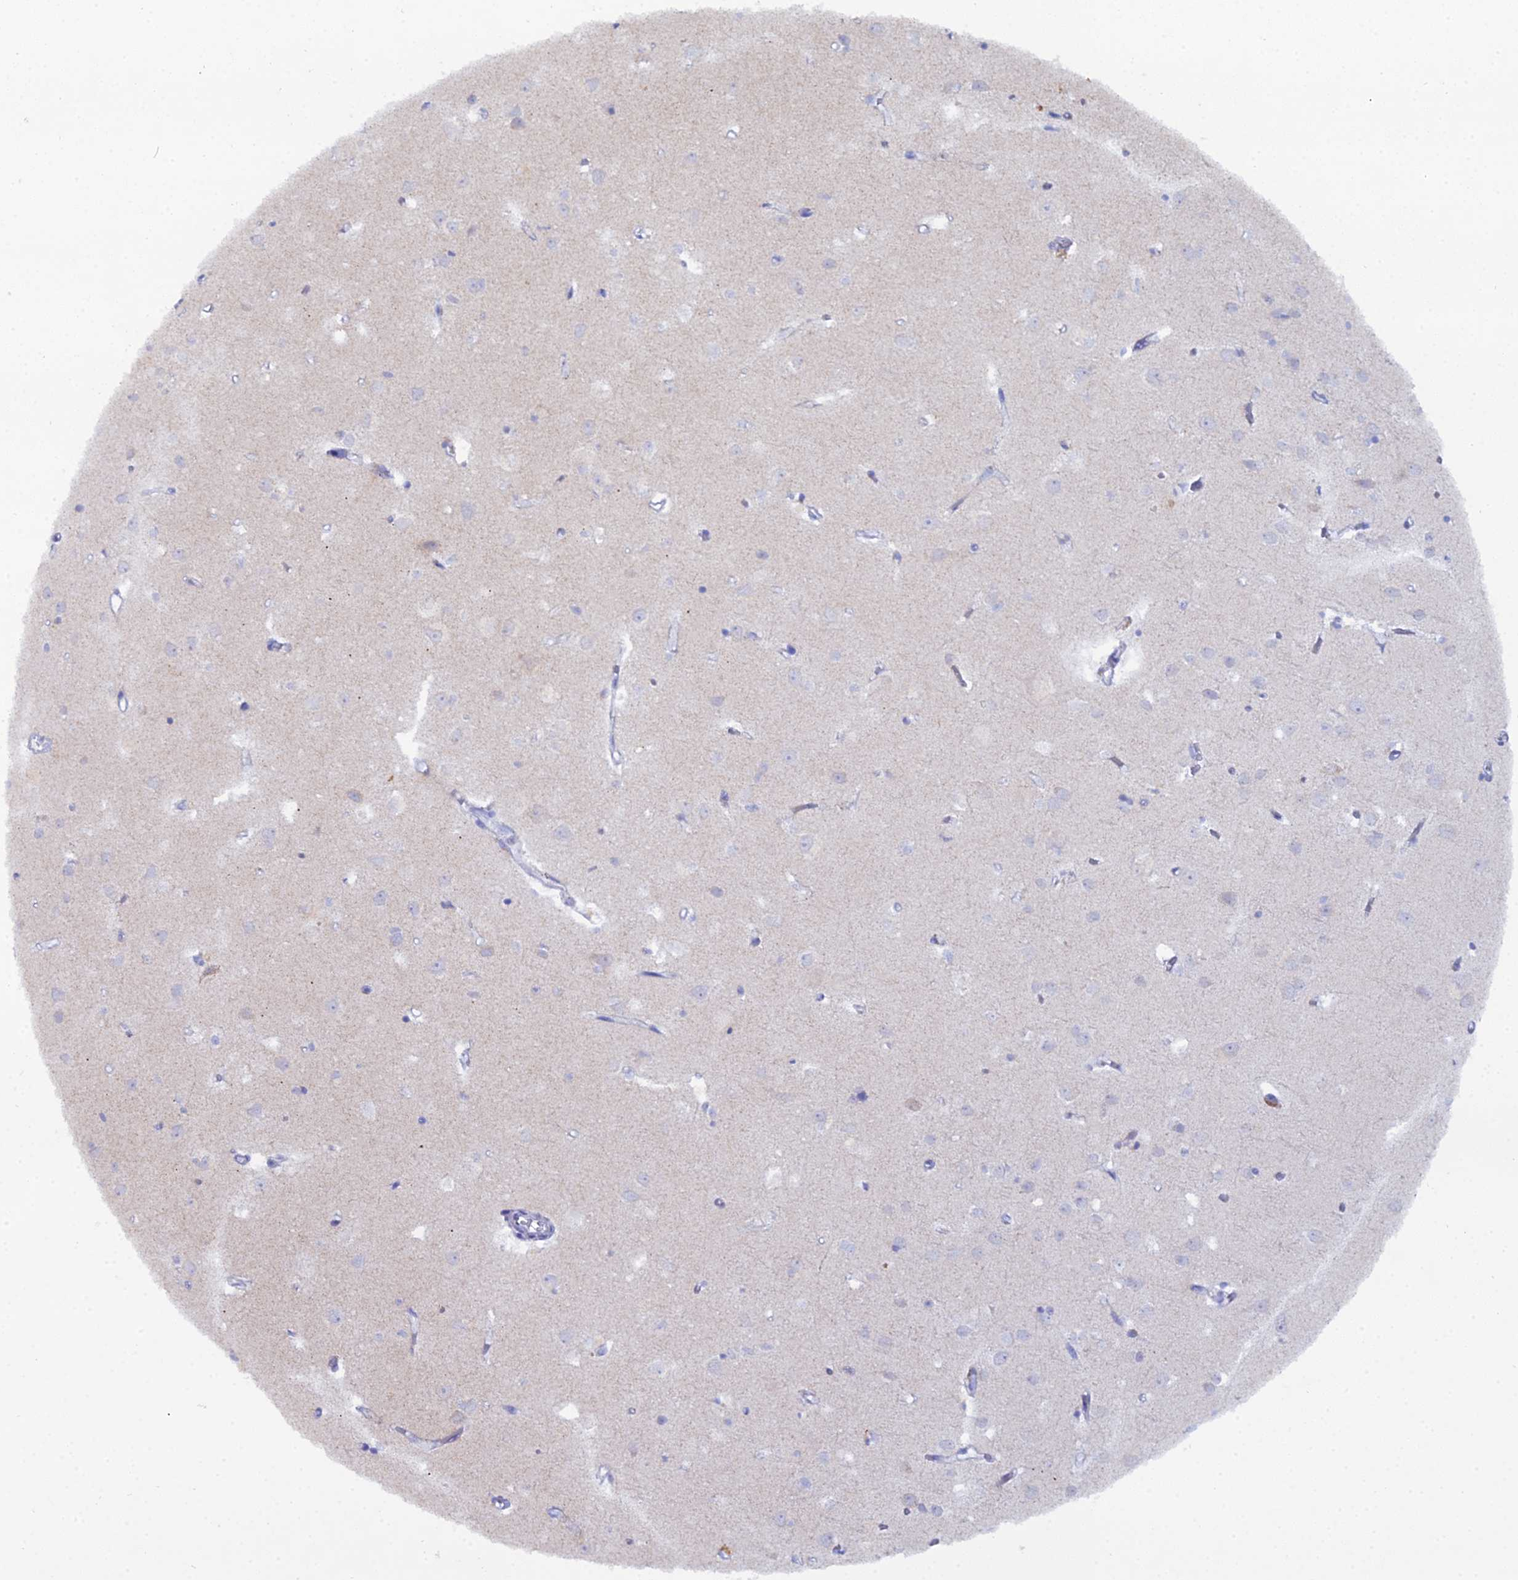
{"staining": {"intensity": "negative", "quantity": "none", "location": "none"}, "tissue": "cerebral cortex", "cell_type": "Endothelial cells", "image_type": "normal", "snomed": [{"axis": "morphology", "description": "Normal tissue, NOS"}, {"axis": "topography", "description": "Cerebral cortex"}], "caption": "Immunohistochemistry histopathology image of normal human cerebral cortex stained for a protein (brown), which shows no expression in endothelial cells.", "gene": "DHX34", "patient": {"sex": "female", "age": 64}}